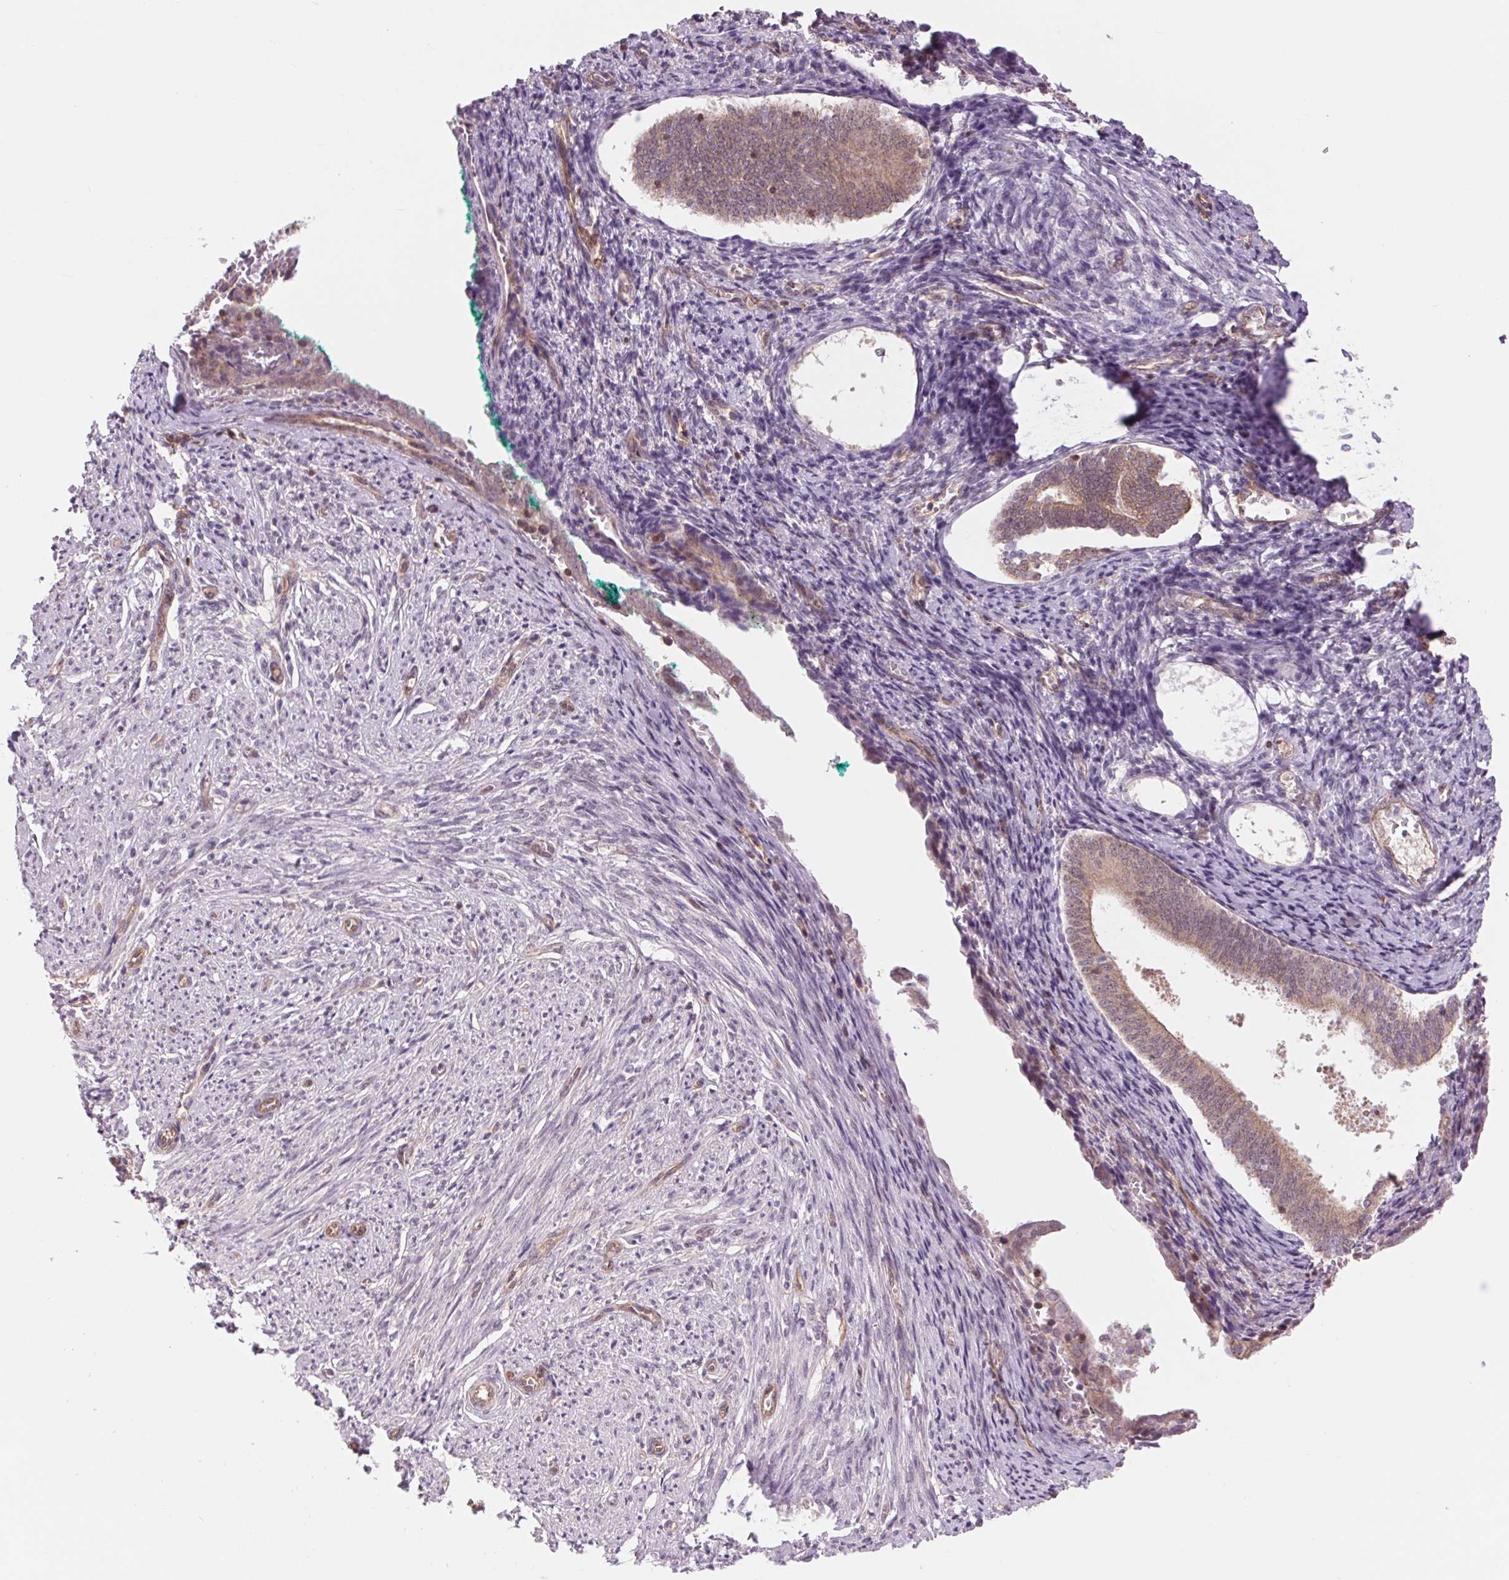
{"staining": {"intensity": "negative", "quantity": "none", "location": "none"}, "tissue": "endometrium", "cell_type": "Cells in endometrial stroma", "image_type": "normal", "snomed": [{"axis": "morphology", "description": "Normal tissue, NOS"}, {"axis": "topography", "description": "Endometrium"}], "caption": "This is a image of immunohistochemistry staining of benign endometrium, which shows no positivity in cells in endometrial stroma.", "gene": "SH3RF2", "patient": {"sex": "female", "age": 50}}